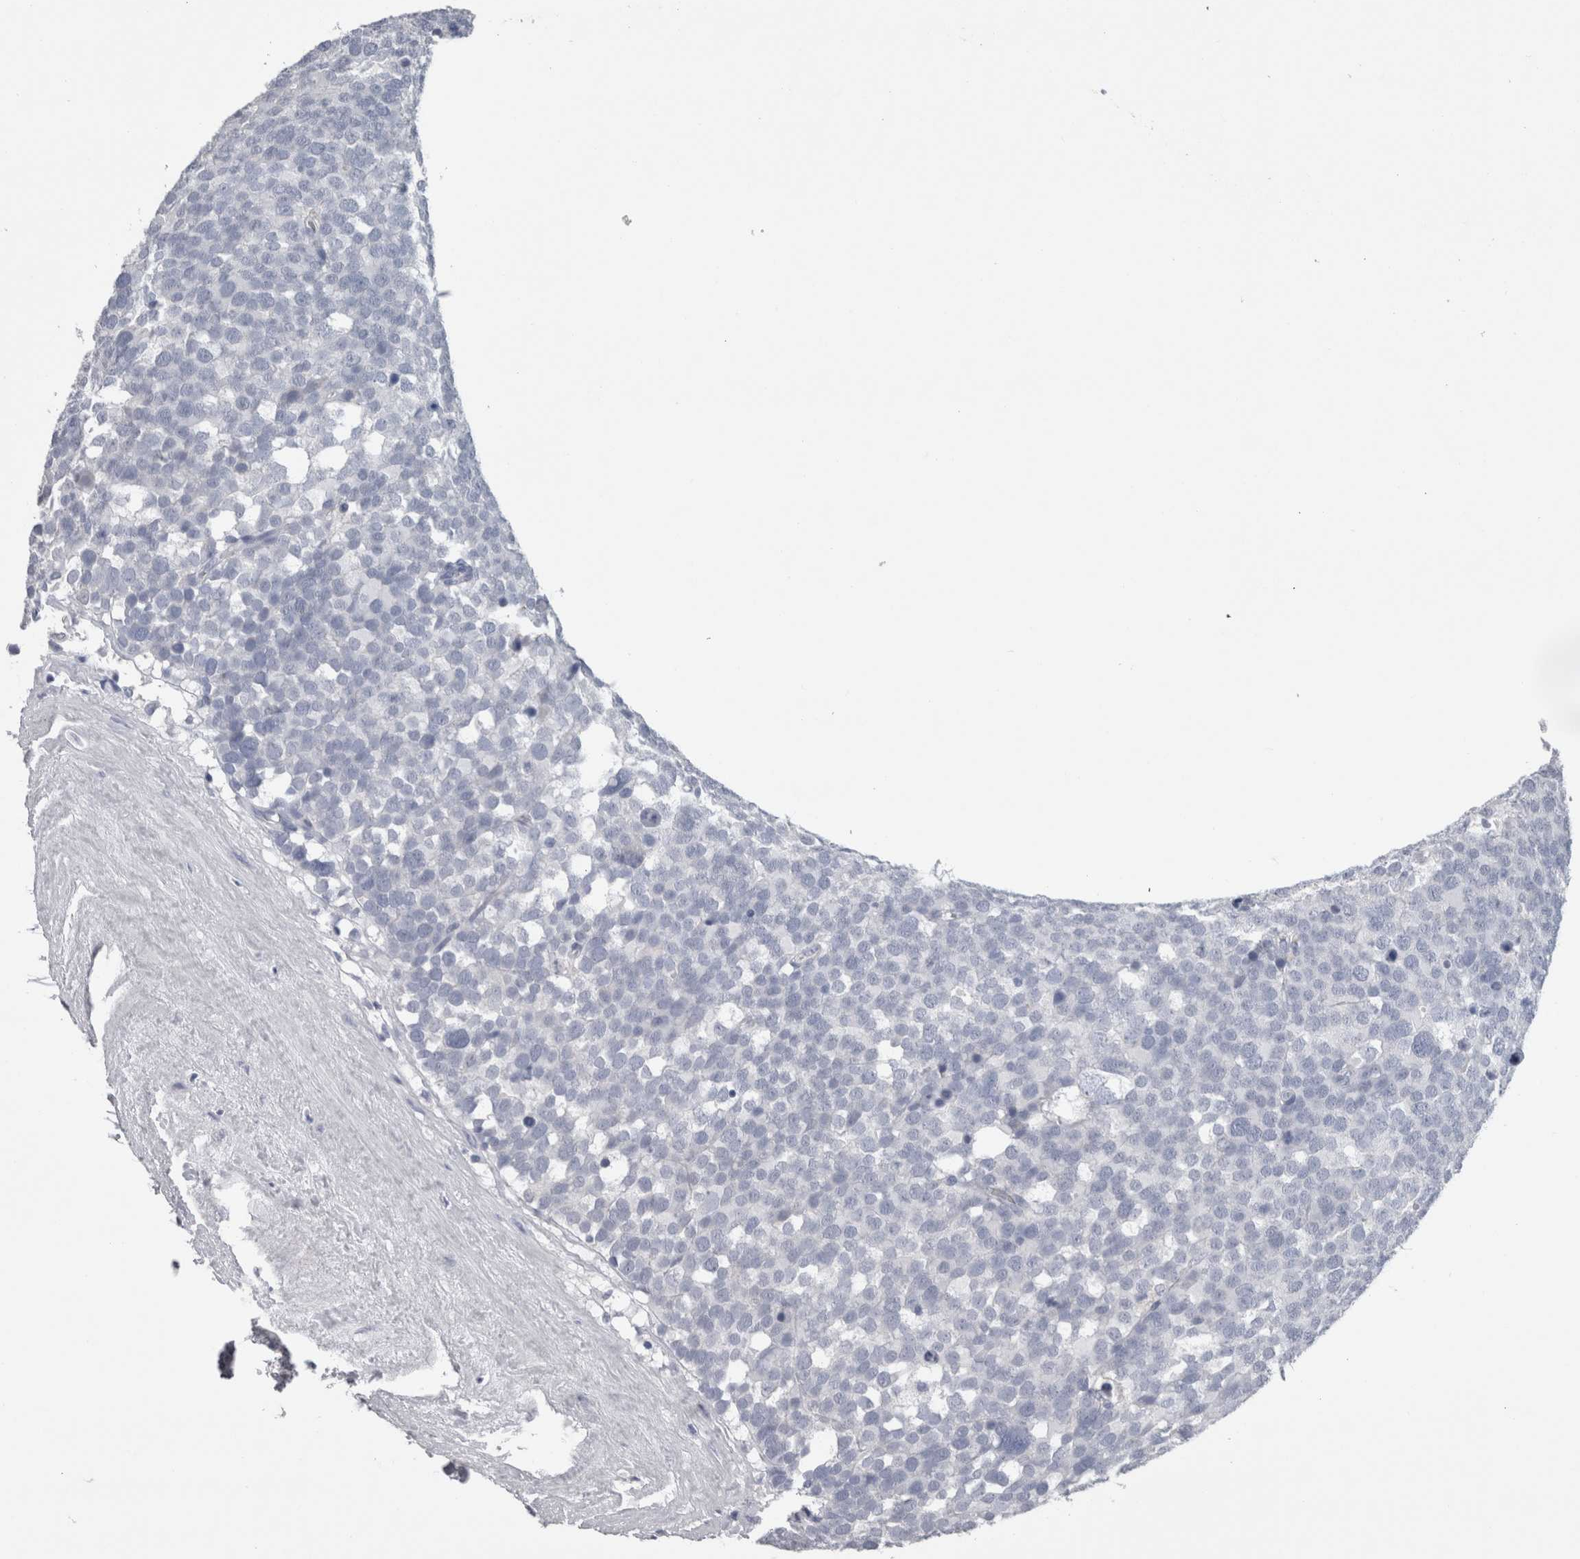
{"staining": {"intensity": "negative", "quantity": "none", "location": "none"}, "tissue": "testis cancer", "cell_type": "Tumor cells", "image_type": "cancer", "snomed": [{"axis": "morphology", "description": "Seminoma, NOS"}, {"axis": "topography", "description": "Testis"}], "caption": "This micrograph is of testis cancer stained with immunohistochemistry to label a protein in brown with the nuclei are counter-stained blue. There is no expression in tumor cells.", "gene": "CA8", "patient": {"sex": "male", "age": 71}}